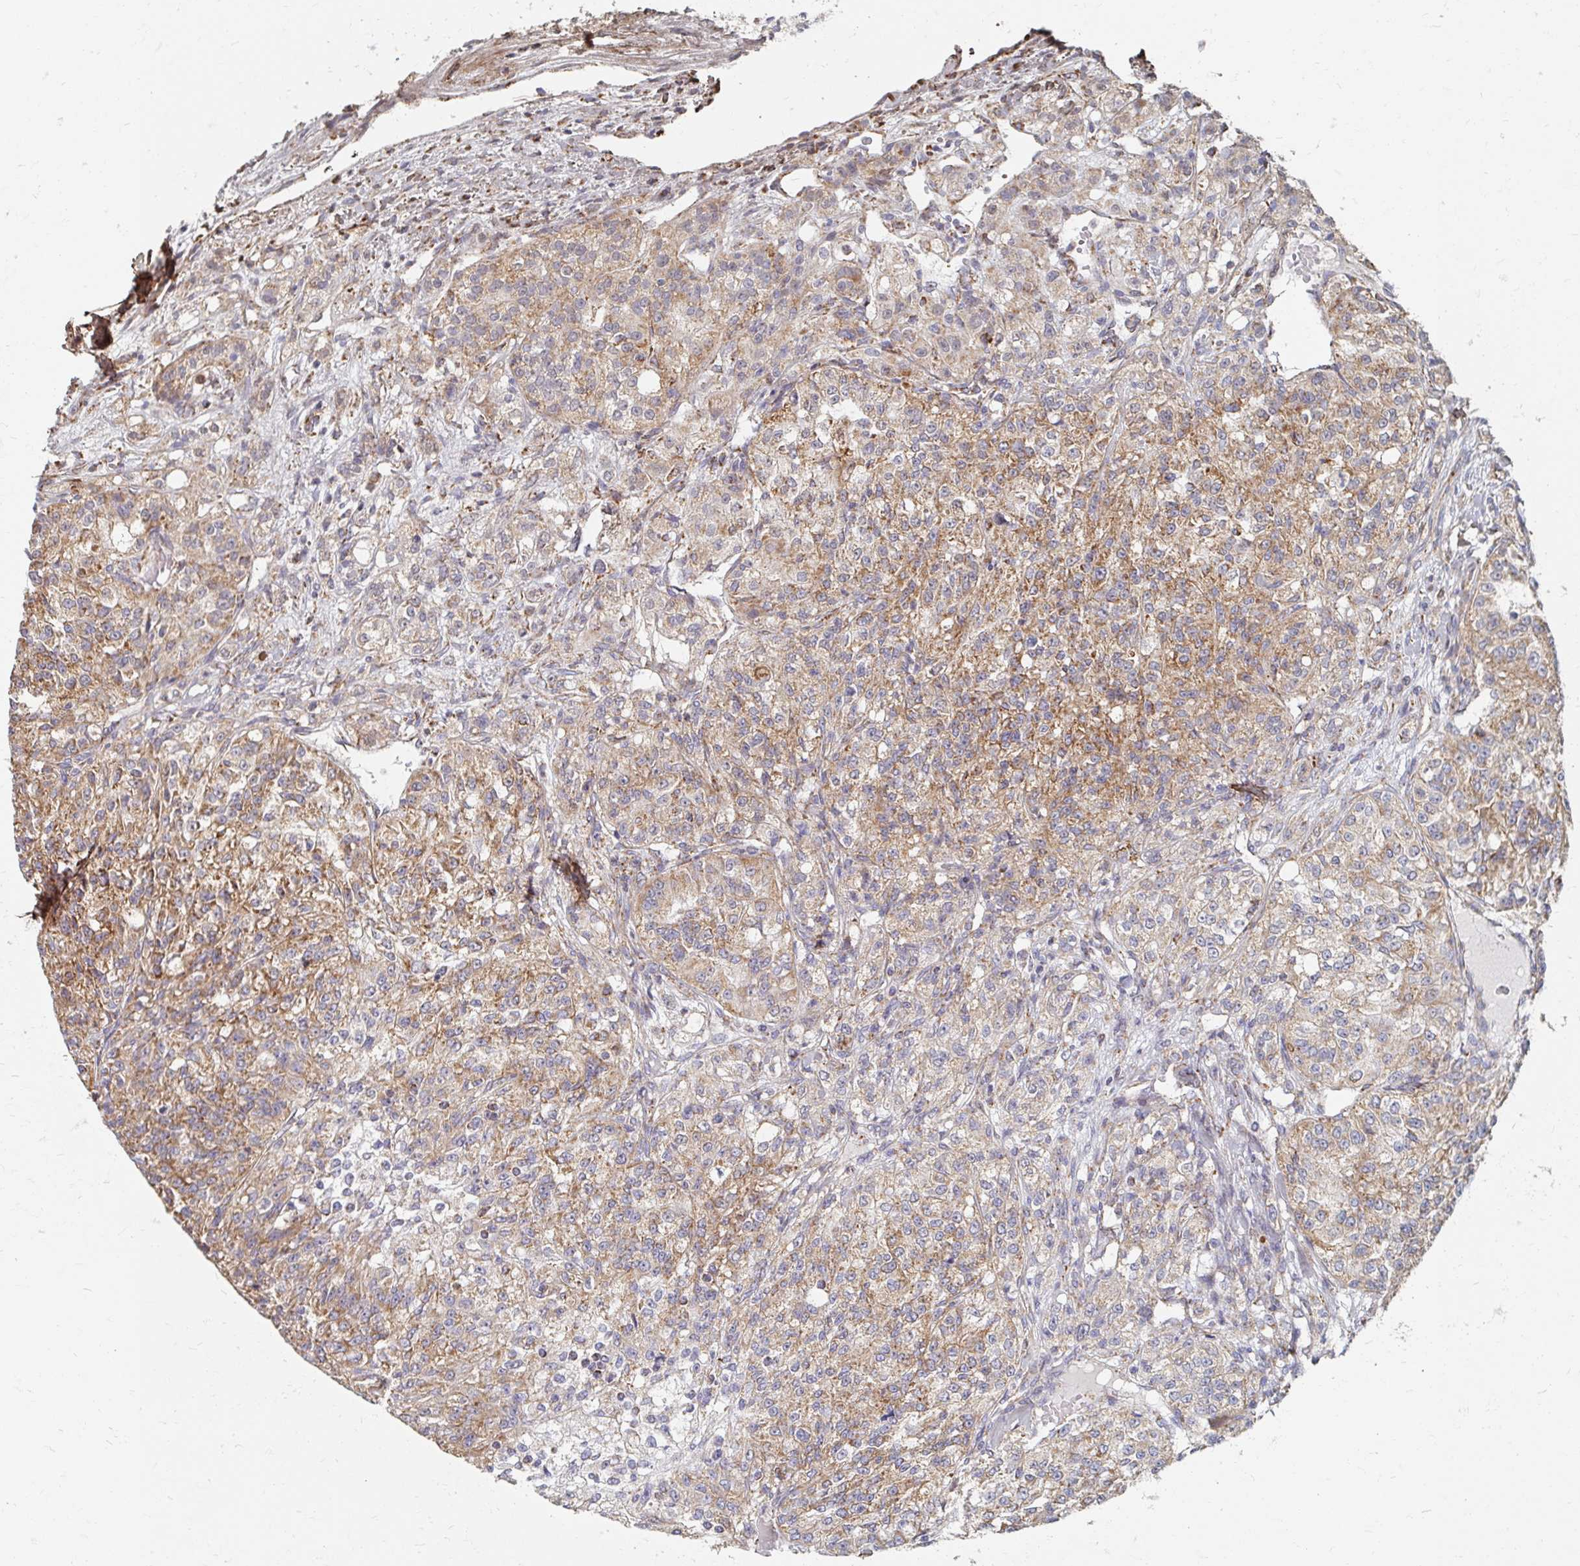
{"staining": {"intensity": "moderate", "quantity": ">75%", "location": "cytoplasmic/membranous"}, "tissue": "renal cancer", "cell_type": "Tumor cells", "image_type": "cancer", "snomed": [{"axis": "morphology", "description": "Adenocarcinoma, NOS"}, {"axis": "topography", "description": "Kidney"}], "caption": "Immunohistochemical staining of human adenocarcinoma (renal) reveals medium levels of moderate cytoplasmic/membranous protein positivity in about >75% of tumor cells.", "gene": "MAVS", "patient": {"sex": "female", "age": 63}}